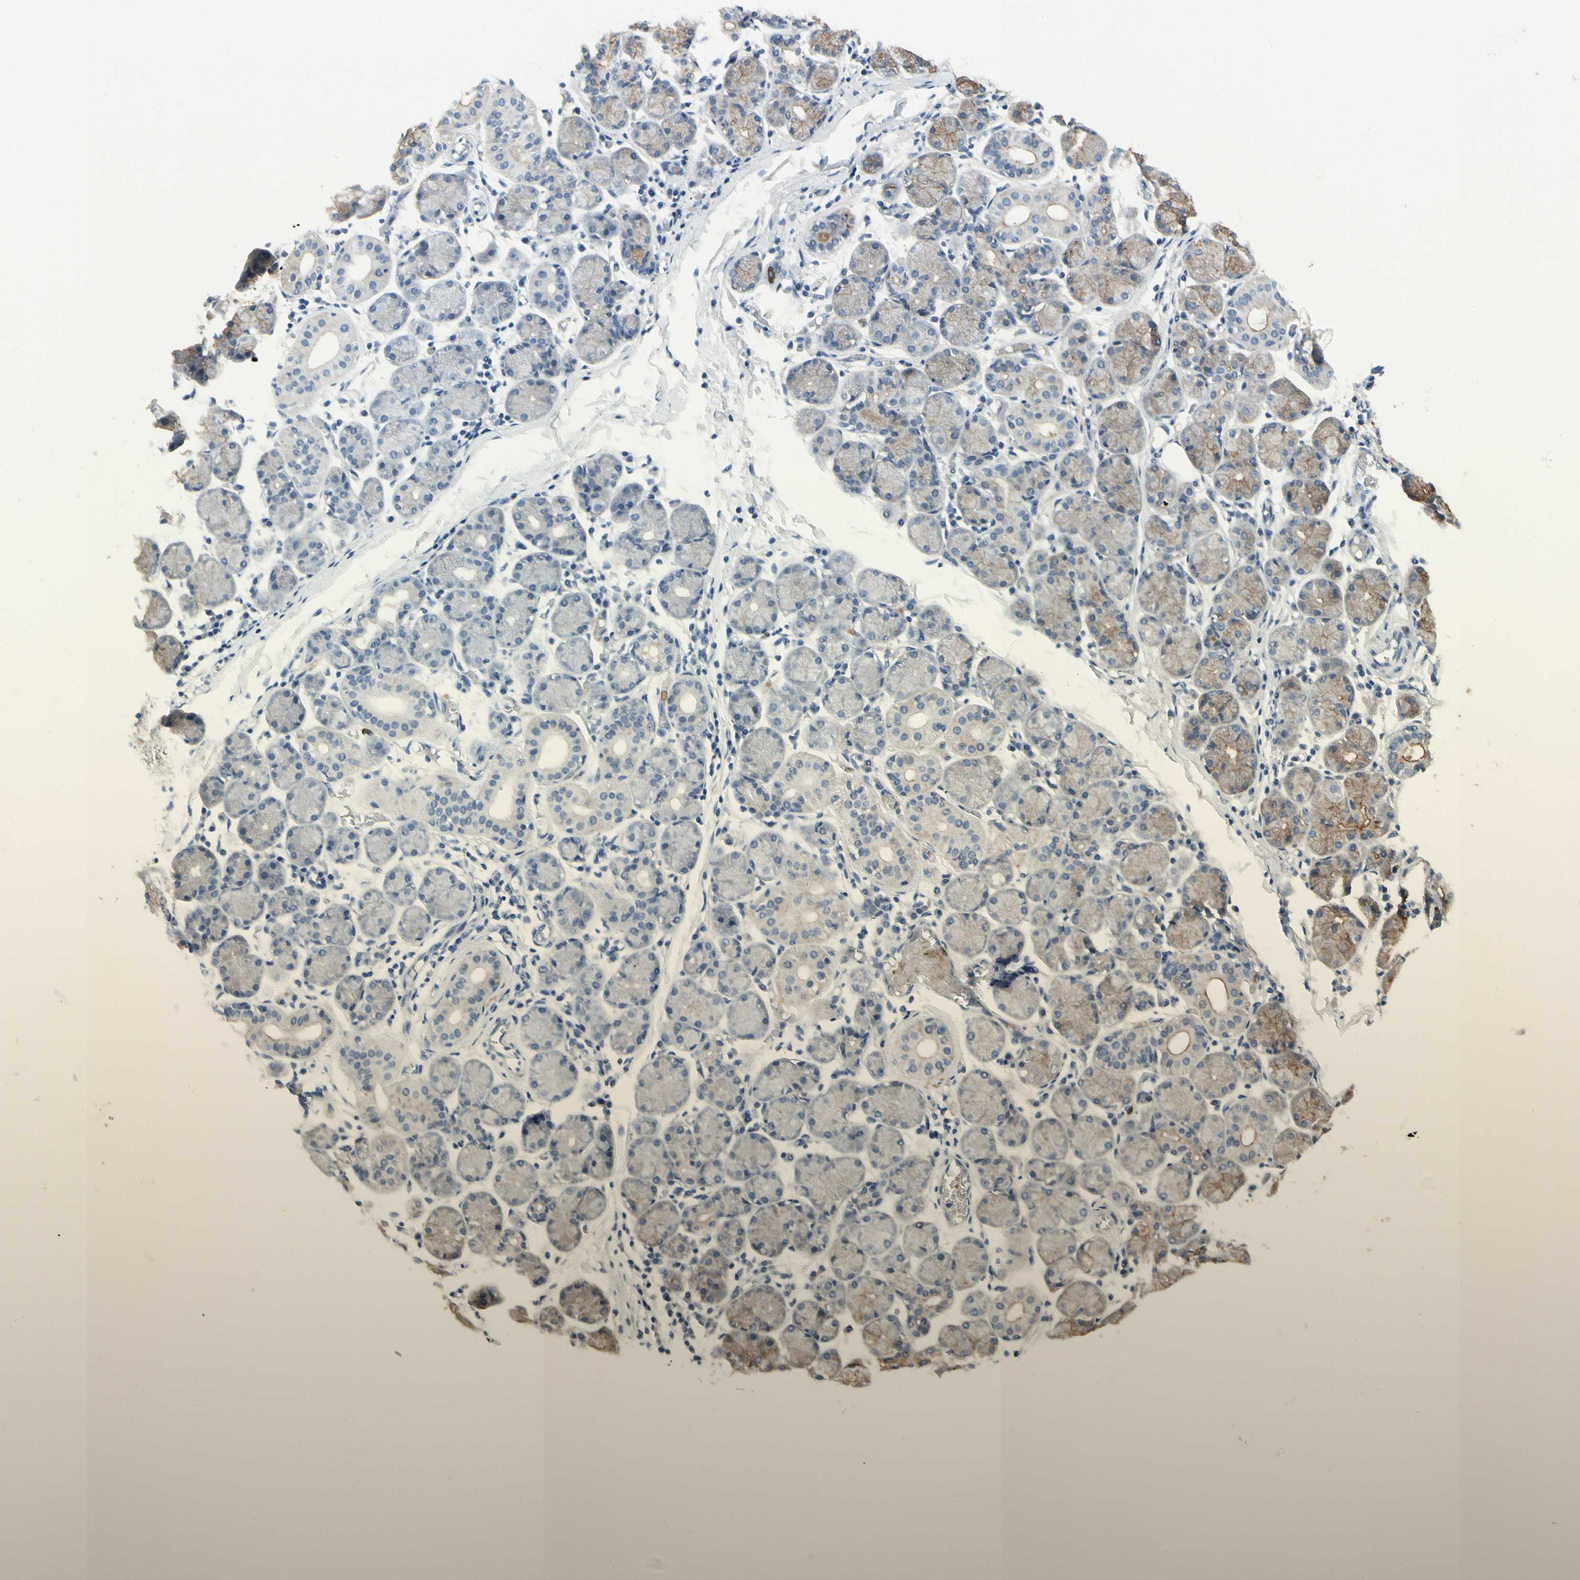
{"staining": {"intensity": "moderate", "quantity": "25%-75%", "location": "cytoplasmic/membranous"}, "tissue": "salivary gland", "cell_type": "Glandular cells", "image_type": "normal", "snomed": [{"axis": "morphology", "description": "Normal tissue, NOS"}, {"axis": "topography", "description": "Salivary gland"}], "caption": "Immunohistochemistry staining of unremarkable salivary gland, which shows medium levels of moderate cytoplasmic/membranous positivity in about 25%-75% of glandular cells indicating moderate cytoplasmic/membranous protein positivity. The staining was performed using DAB (3,3'-diaminobenzidine) (brown) for protein detection and nuclei were counterstained in hematoxylin (blue).", "gene": "PIGR", "patient": {"sex": "female", "age": 24}}